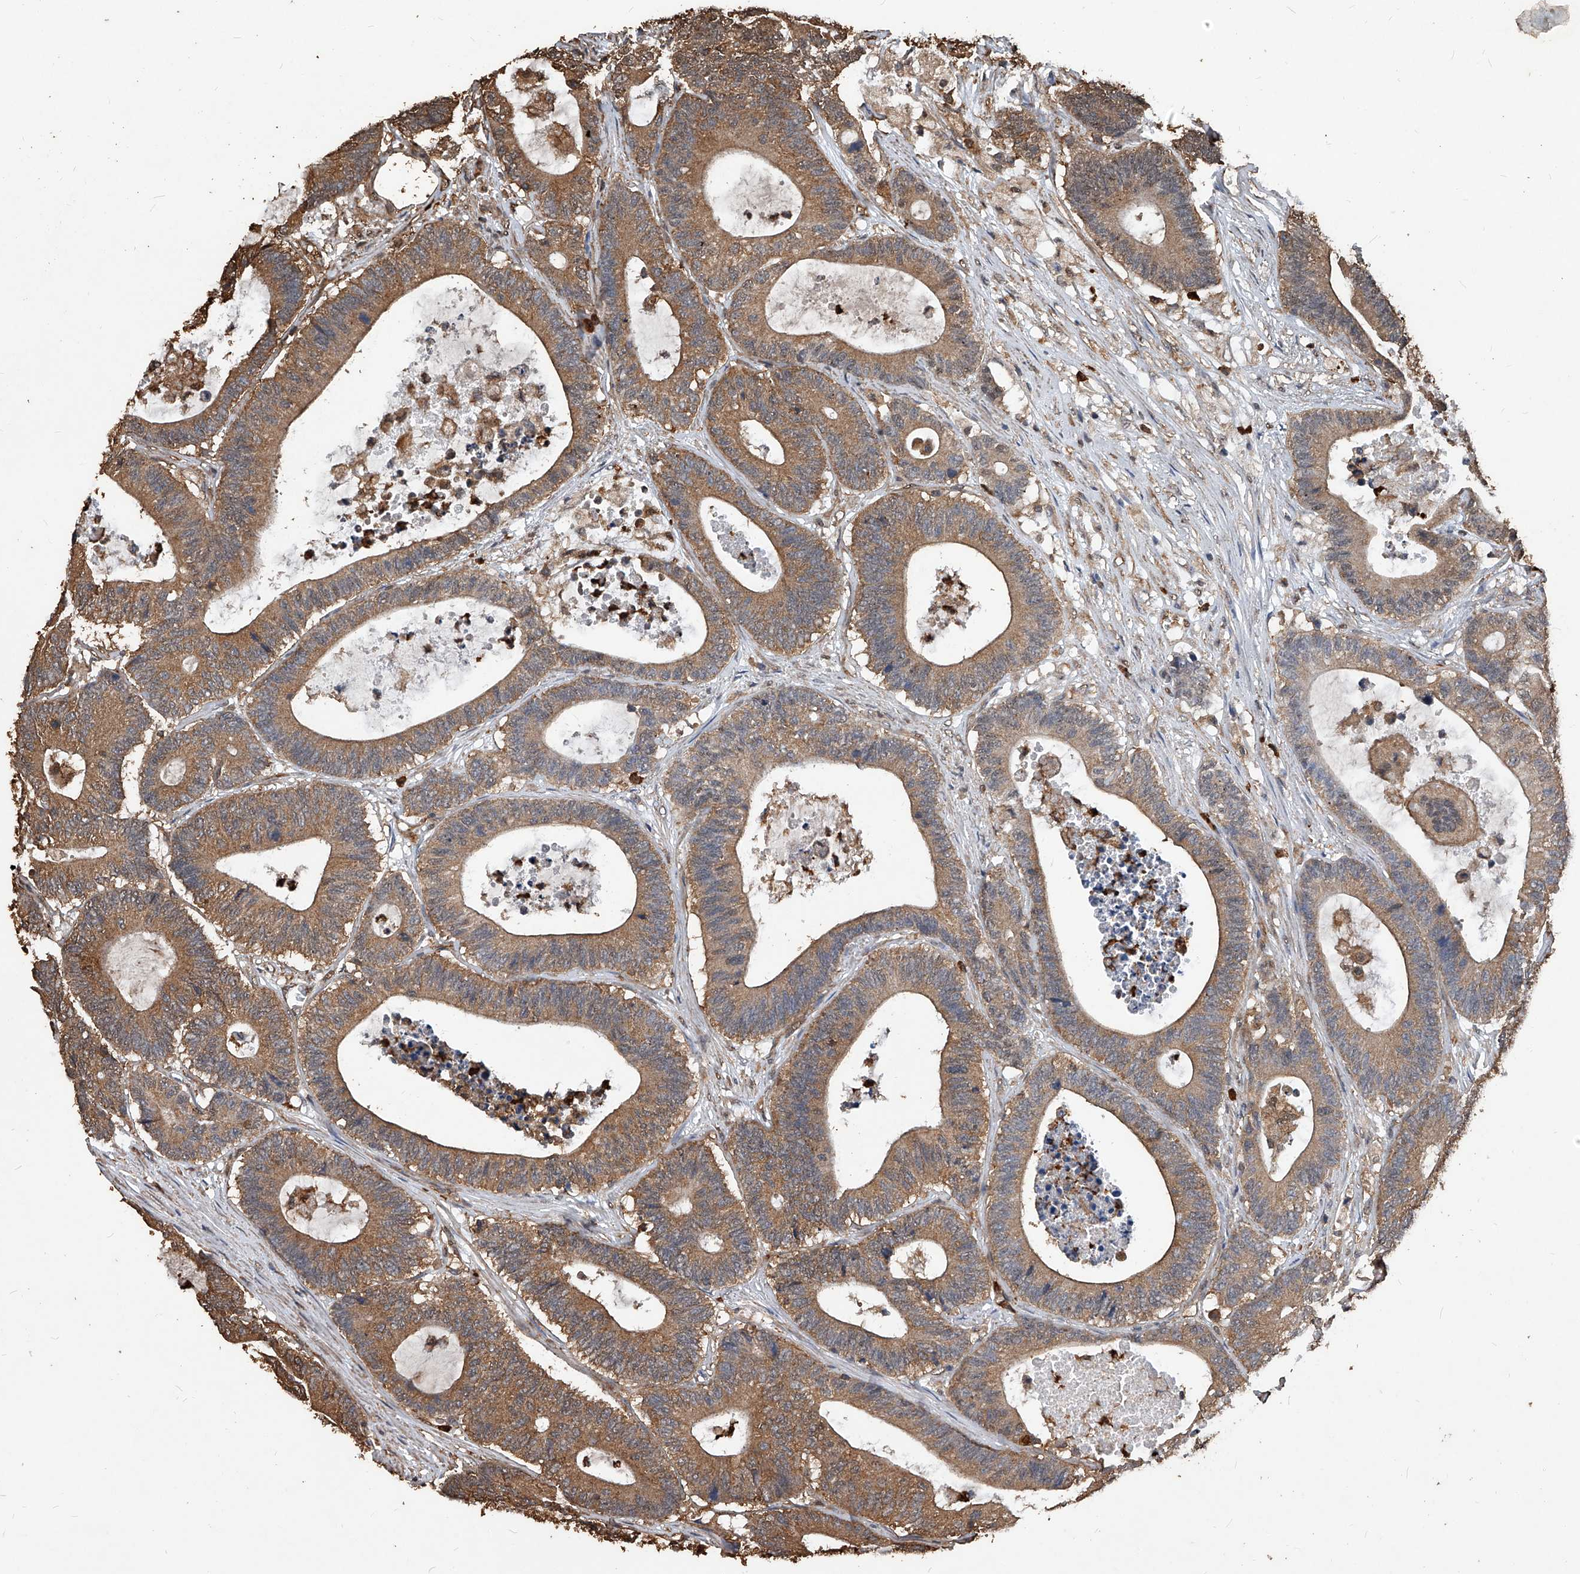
{"staining": {"intensity": "moderate", "quantity": ">75%", "location": "cytoplasmic/membranous"}, "tissue": "colorectal cancer", "cell_type": "Tumor cells", "image_type": "cancer", "snomed": [{"axis": "morphology", "description": "Adenocarcinoma, NOS"}, {"axis": "topography", "description": "Colon"}], "caption": "The histopathology image demonstrates staining of colorectal adenocarcinoma, revealing moderate cytoplasmic/membranous protein positivity (brown color) within tumor cells. The protein is stained brown, and the nuclei are stained in blue (DAB IHC with brightfield microscopy, high magnification).", "gene": "UCP2", "patient": {"sex": "female", "age": 84}}